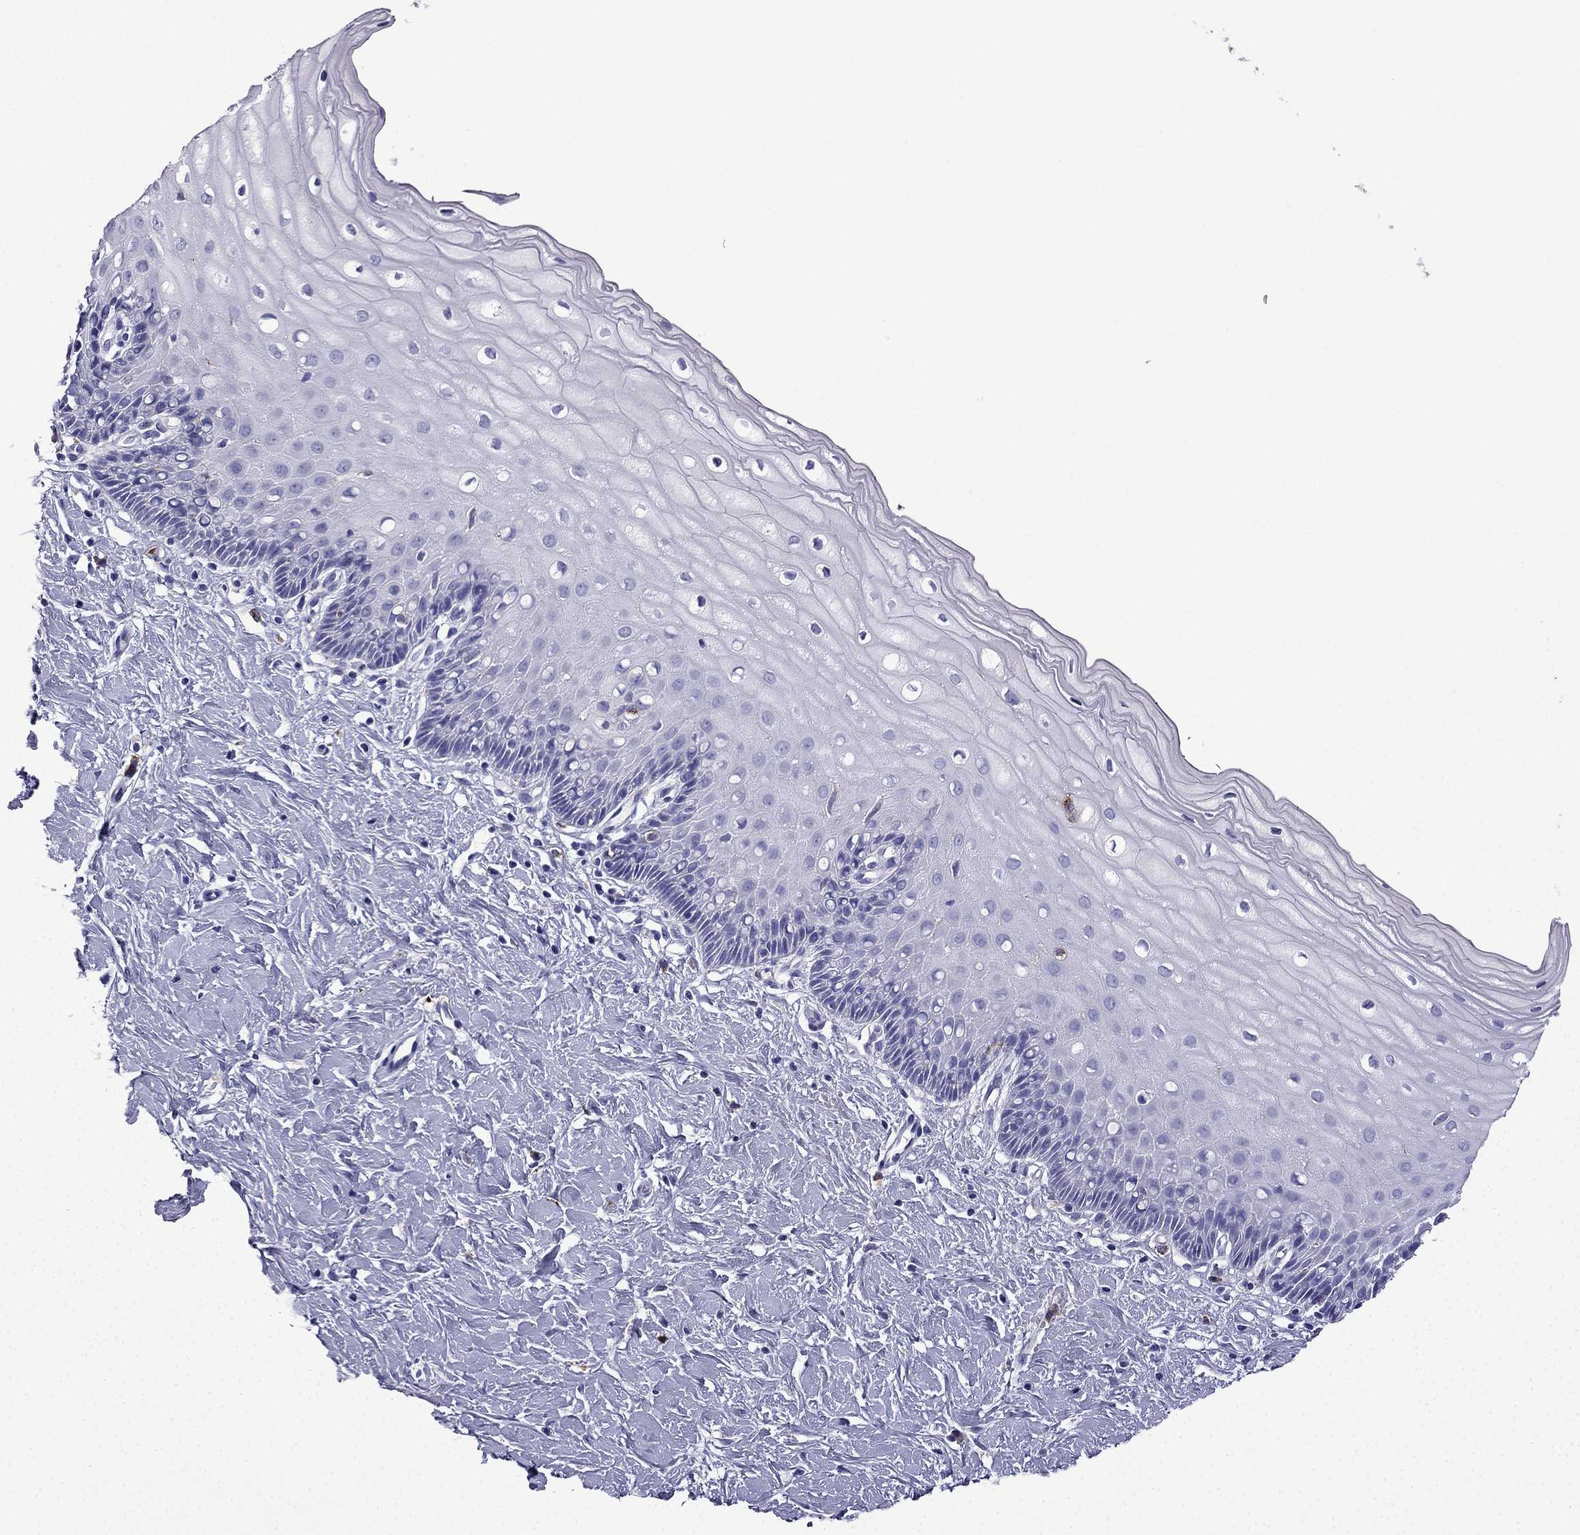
{"staining": {"intensity": "negative", "quantity": "none", "location": "none"}, "tissue": "cervix", "cell_type": "Glandular cells", "image_type": "normal", "snomed": [{"axis": "morphology", "description": "Normal tissue, NOS"}, {"axis": "topography", "description": "Cervix"}], "caption": "Immunohistochemical staining of unremarkable cervix exhibits no significant staining in glandular cells. Nuclei are stained in blue.", "gene": "TSSK4", "patient": {"sex": "female", "age": 37}}